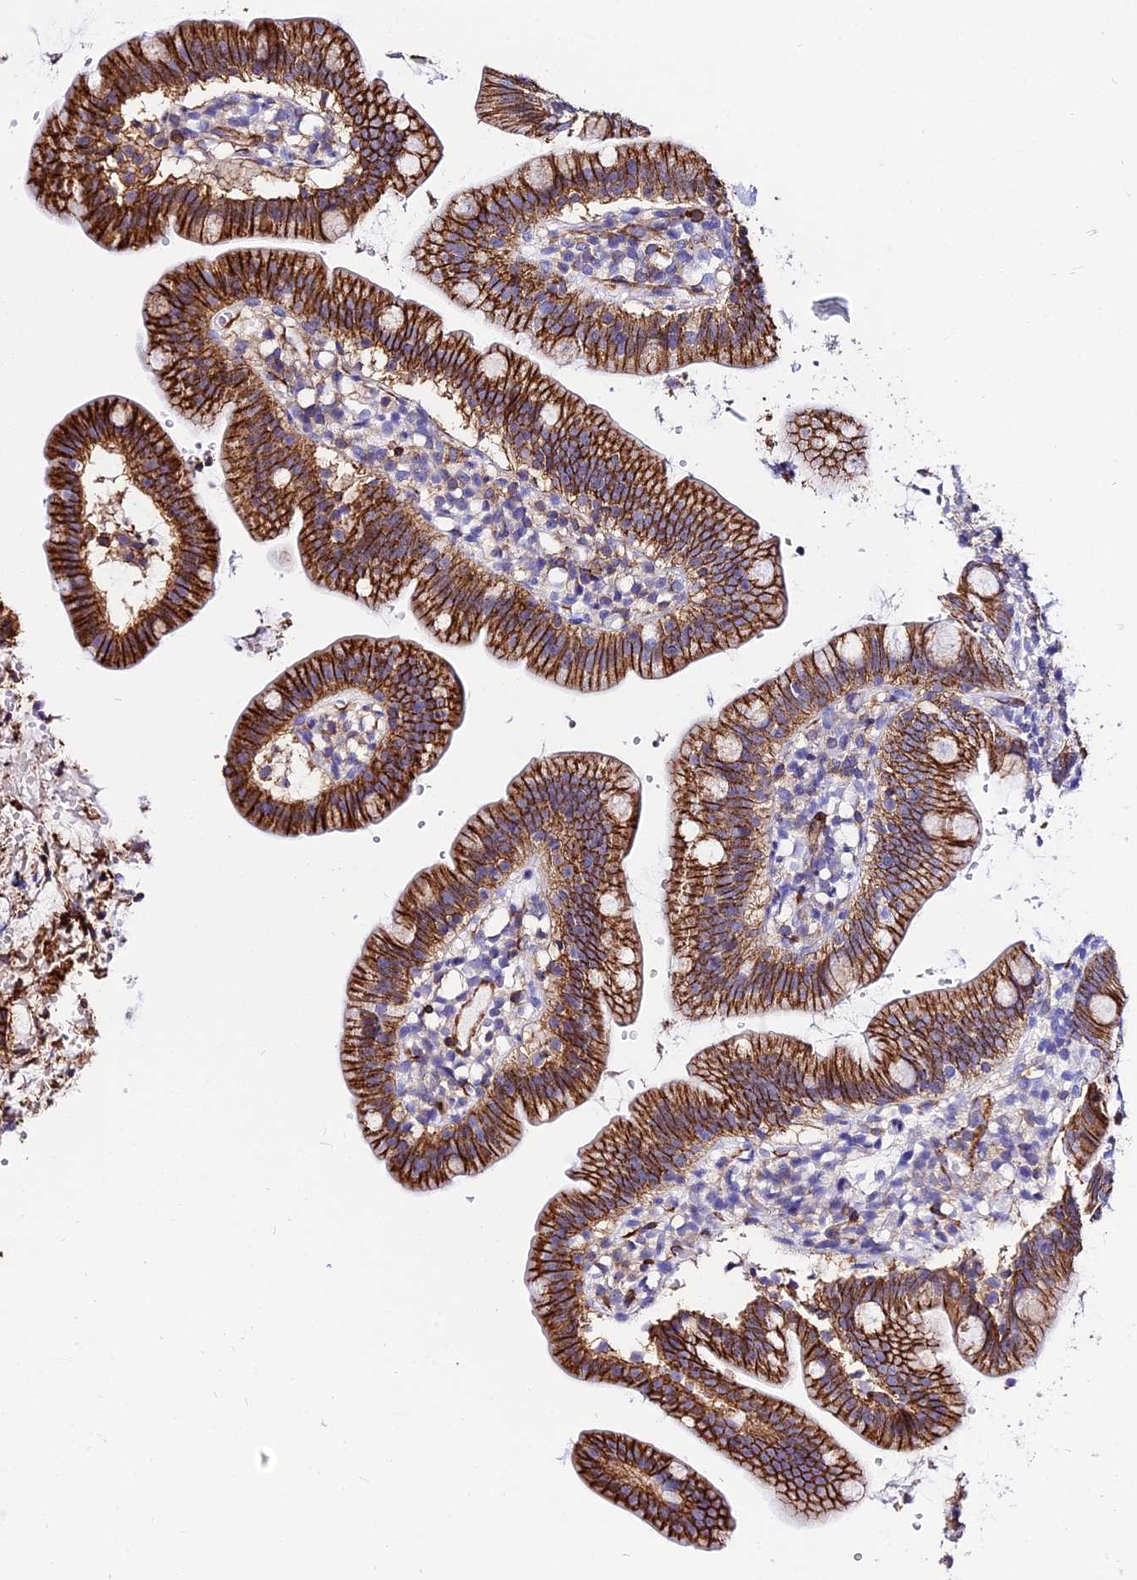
{"staining": {"intensity": "strong", "quantity": ">75%", "location": "cytoplasmic/membranous"}, "tissue": "duodenum", "cell_type": "Glandular cells", "image_type": "normal", "snomed": [{"axis": "morphology", "description": "Normal tissue, NOS"}, {"axis": "topography", "description": "Duodenum"}], "caption": "Brown immunohistochemical staining in benign duodenum shows strong cytoplasmic/membranous staining in approximately >75% of glandular cells.", "gene": "CSRP1", "patient": {"sex": "female", "age": 67}}